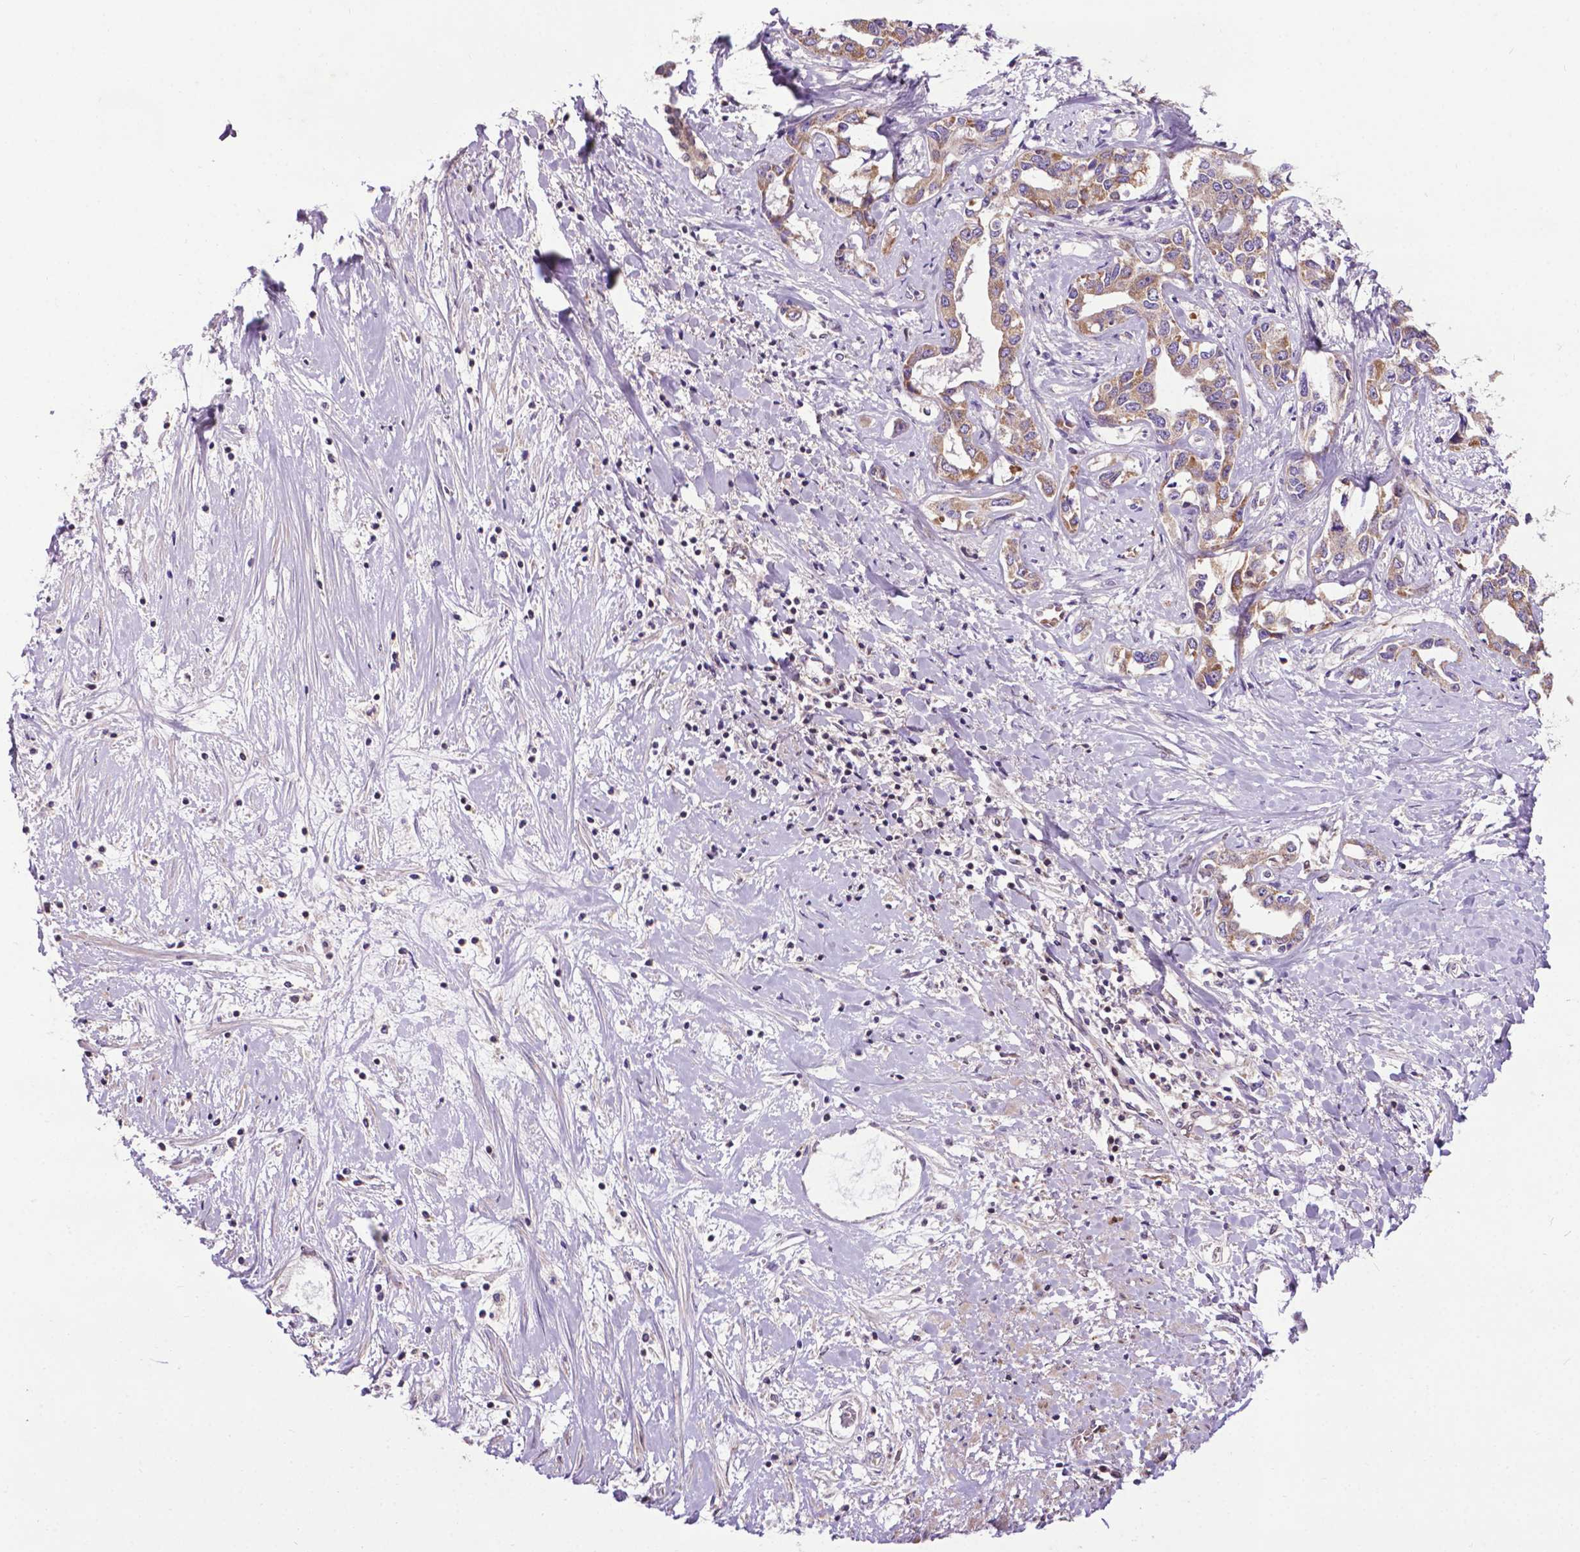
{"staining": {"intensity": "weak", "quantity": ">75%", "location": "cytoplasmic/membranous"}, "tissue": "liver cancer", "cell_type": "Tumor cells", "image_type": "cancer", "snomed": [{"axis": "morphology", "description": "Cholangiocarcinoma"}, {"axis": "topography", "description": "Liver"}], "caption": "Immunohistochemical staining of human liver cholangiocarcinoma displays low levels of weak cytoplasmic/membranous expression in about >75% of tumor cells.", "gene": "SPNS2", "patient": {"sex": "male", "age": 59}}